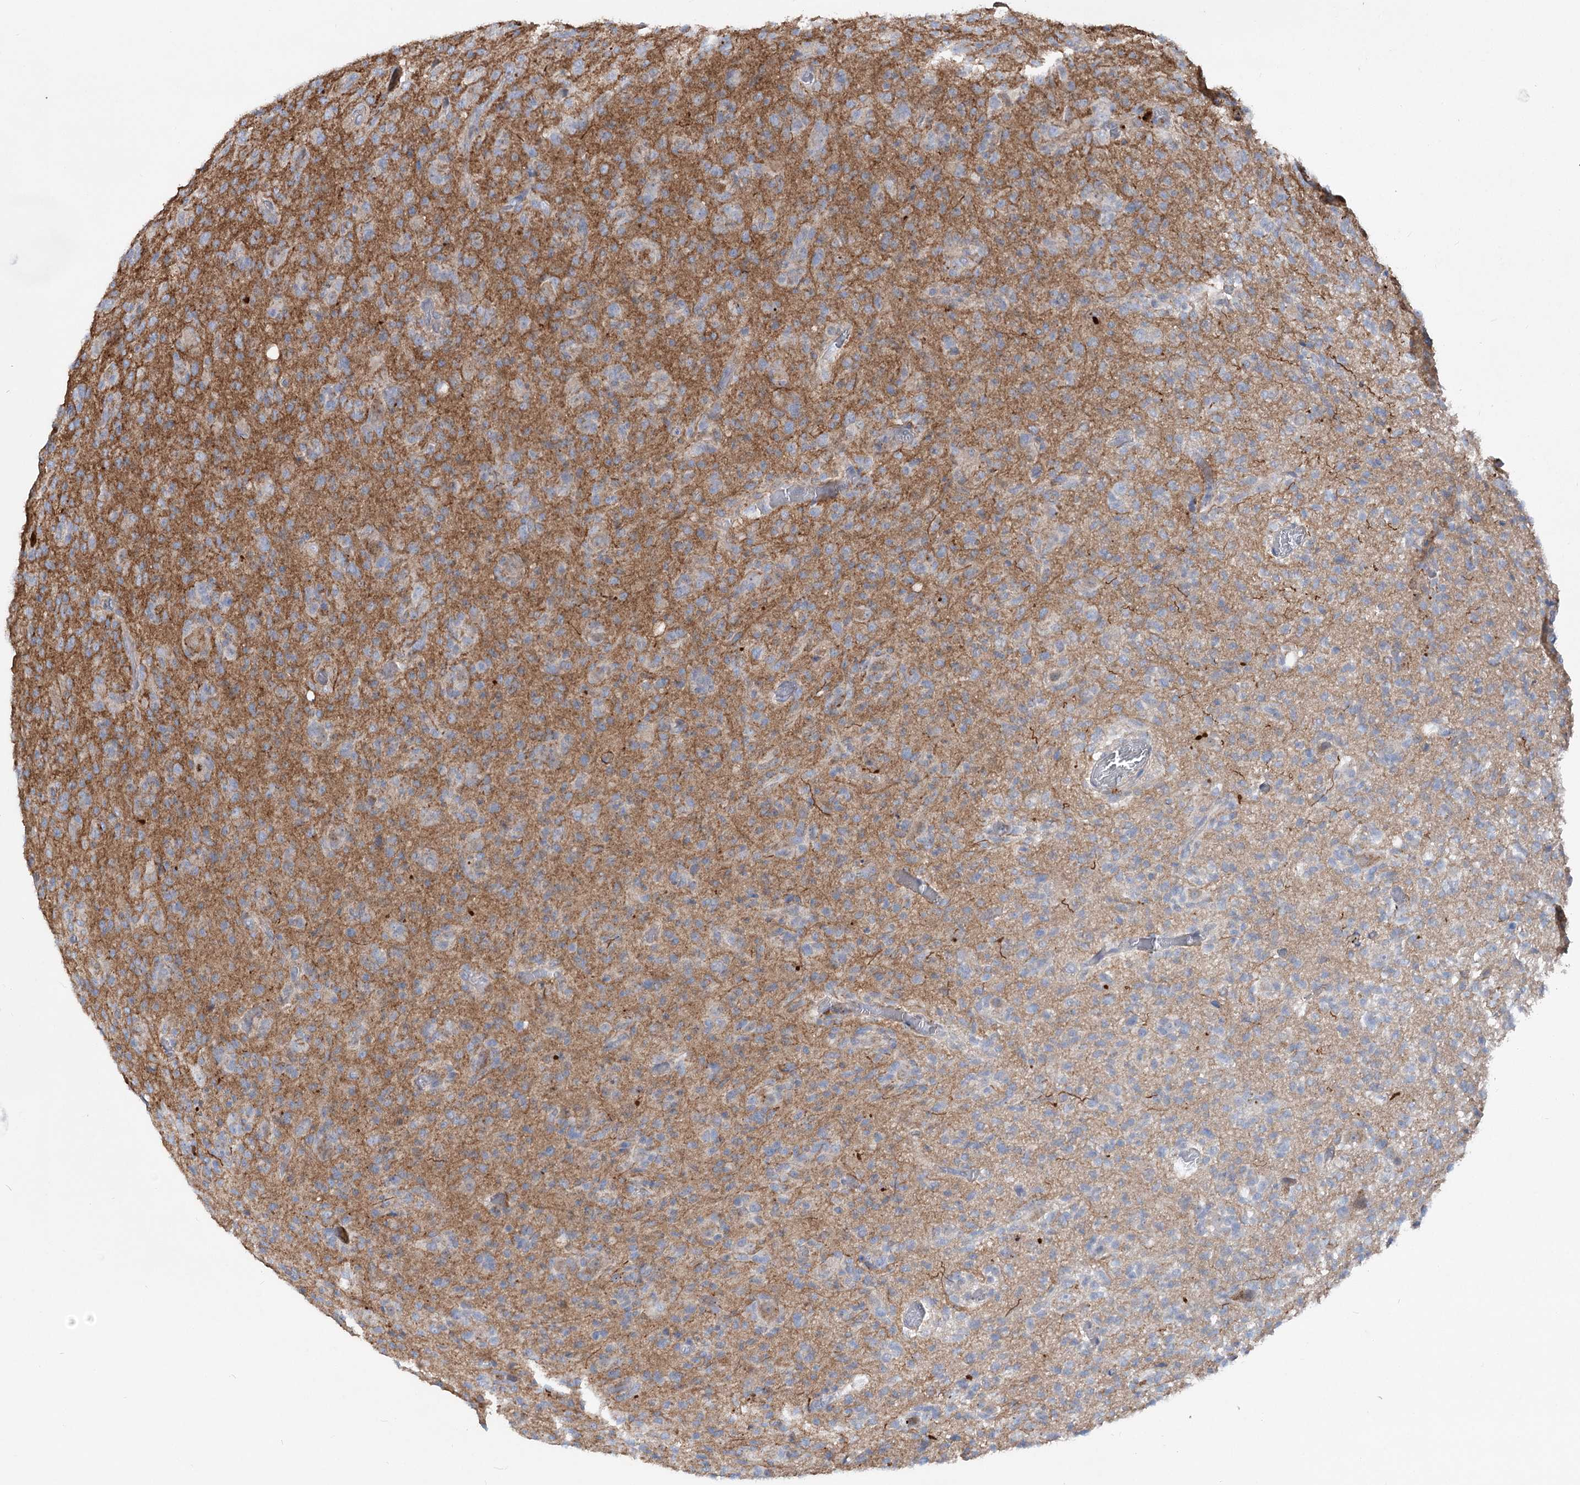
{"staining": {"intensity": "negative", "quantity": "none", "location": "none"}, "tissue": "glioma", "cell_type": "Tumor cells", "image_type": "cancer", "snomed": [{"axis": "morphology", "description": "Glioma, malignant, High grade"}, {"axis": "topography", "description": "Brain"}], "caption": "Tumor cells show no significant positivity in glioma. (Brightfield microscopy of DAB (3,3'-diaminobenzidine) IHC at high magnification).", "gene": "SCN11A", "patient": {"sex": "female", "age": 57}}